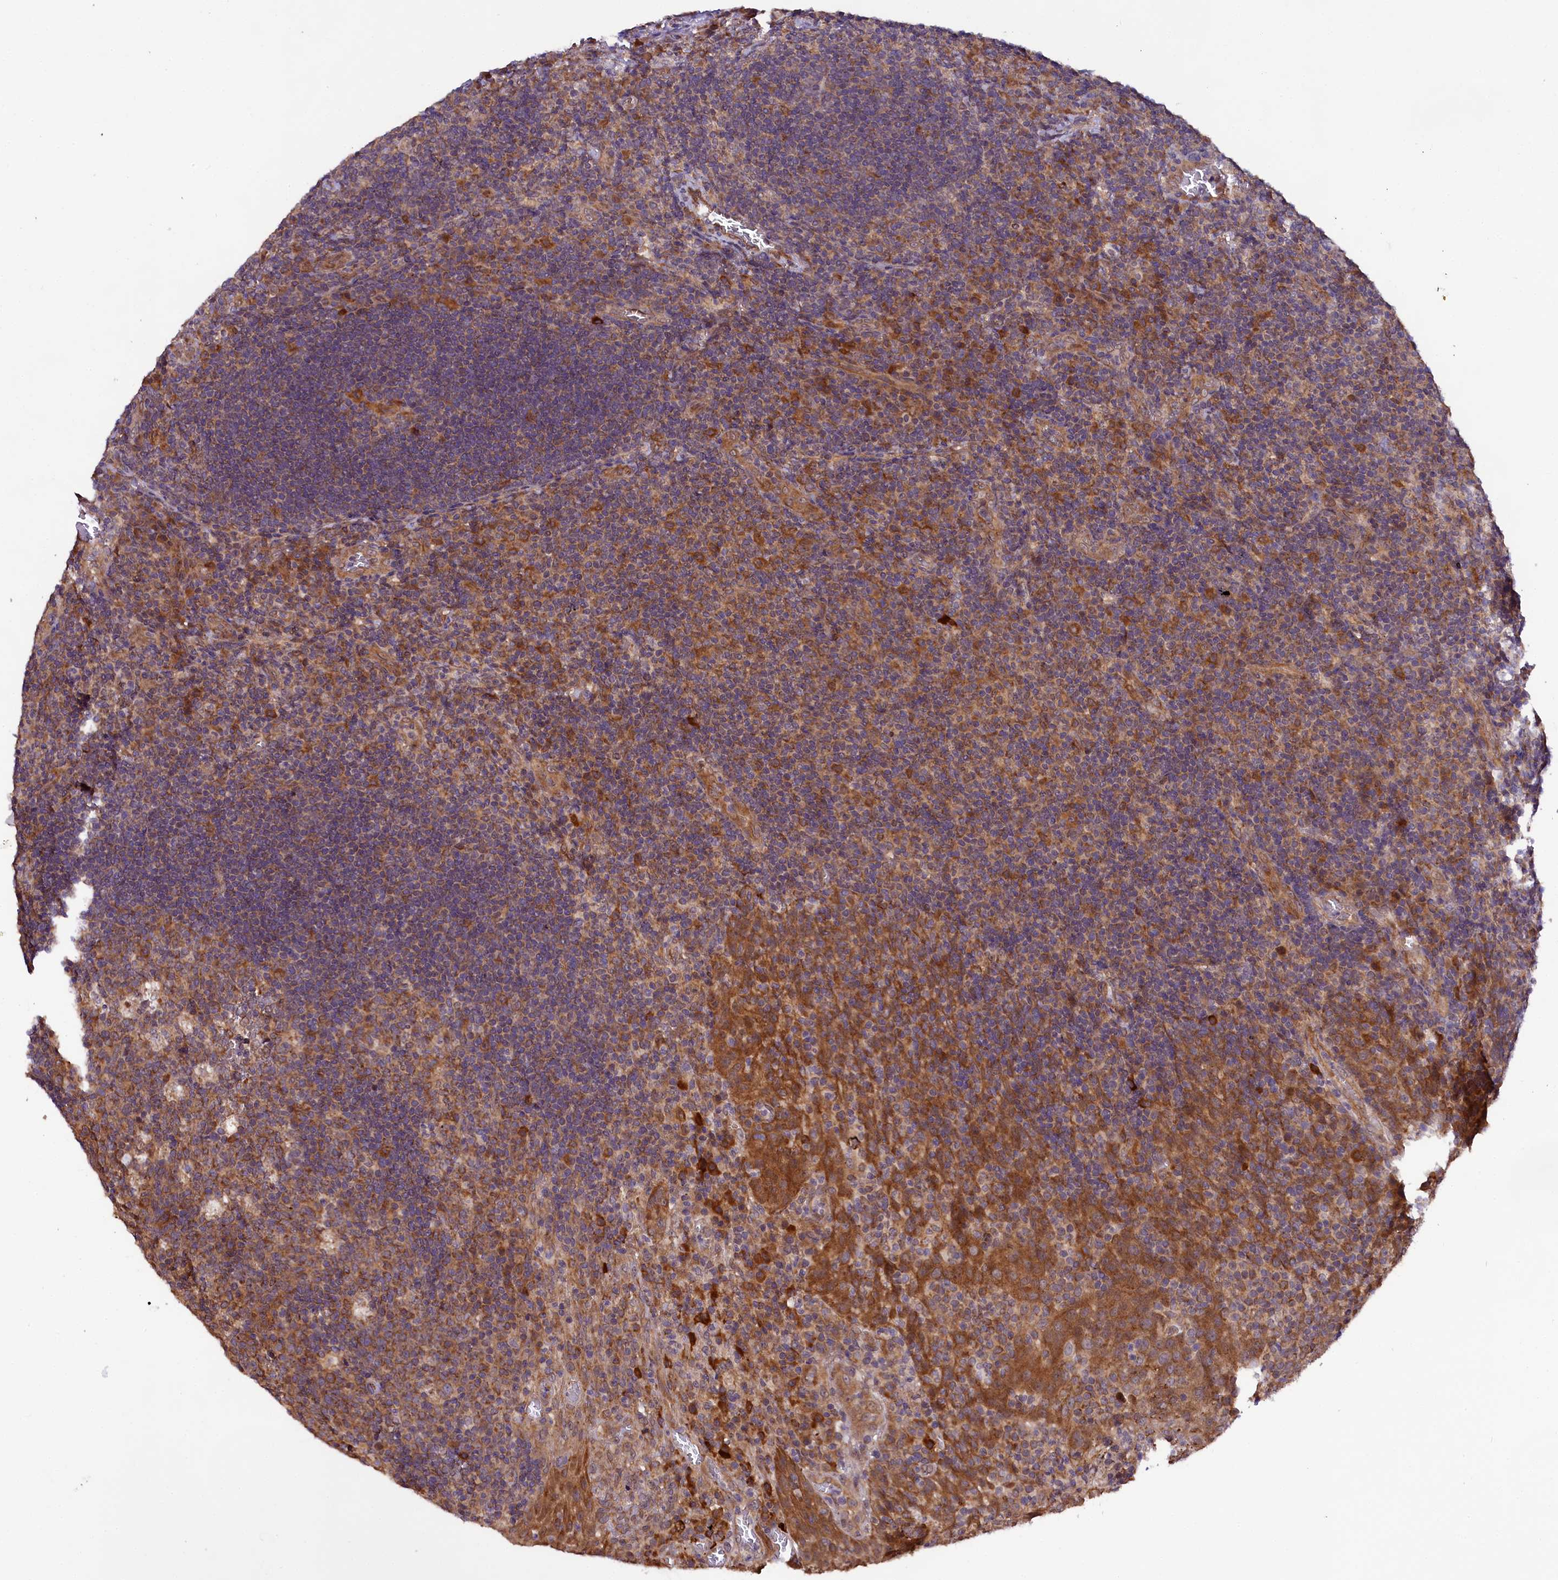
{"staining": {"intensity": "moderate", "quantity": ">75%", "location": "cytoplasmic/membranous"}, "tissue": "tonsil", "cell_type": "Germinal center cells", "image_type": "normal", "snomed": [{"axis": "morphology", "description": "Normal tissue, NOS"}, {"axis": "topography", "description": "Tonsil"}], "caption": "Immunohistochemistry (IHC) photomicrograph of unremarkable human tonsil stained for a protein (brown), which displays medium levels of moderate cytoplasmic/membranous expression in approximately >75% of germinal center cells.", "gene": "DOHH", "patient": {"sex": "male", "age": 17}}